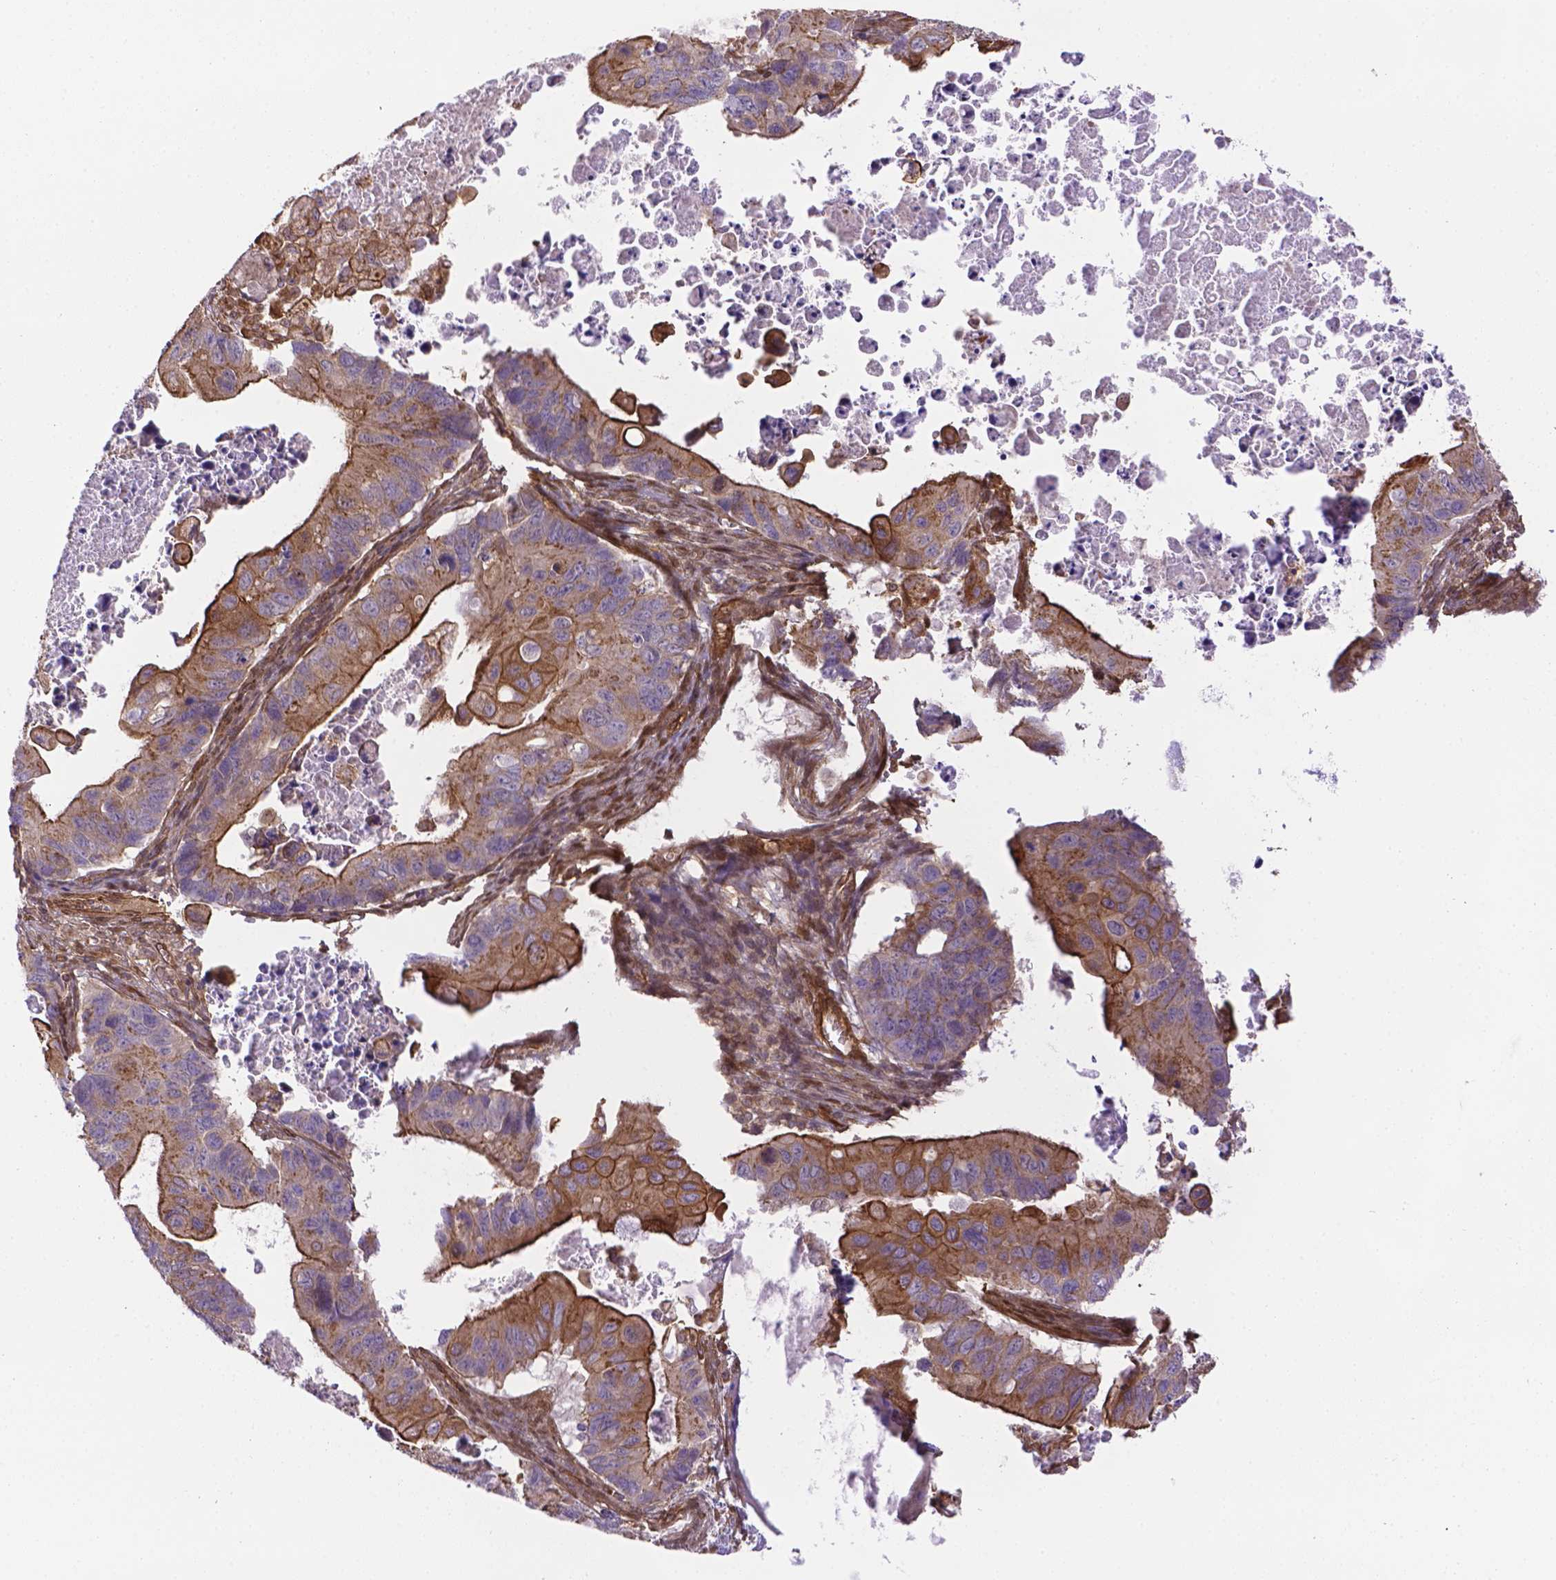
{"staining": {"intensity": "moderate", "quantity": ">75%", "location": "cytoplasmic/membranous"}, "tissue": "ovarian cancer", "cell_type": "Tumor cells", "image_type": "cancer", "snomed": [{"axis": "morphology", "description": "Cystadenocarcinoma, mucinous, NOS"}, {"axis": "topography", "description": "Ovary"}], "caption": "A medium amount of moderate cytoplasmic/membranous expression is identified in about >75% of tumor cells in ovarian cancer tissue.", "gene": "YAP1", "patient": {"sex": "female", "age": 64}}